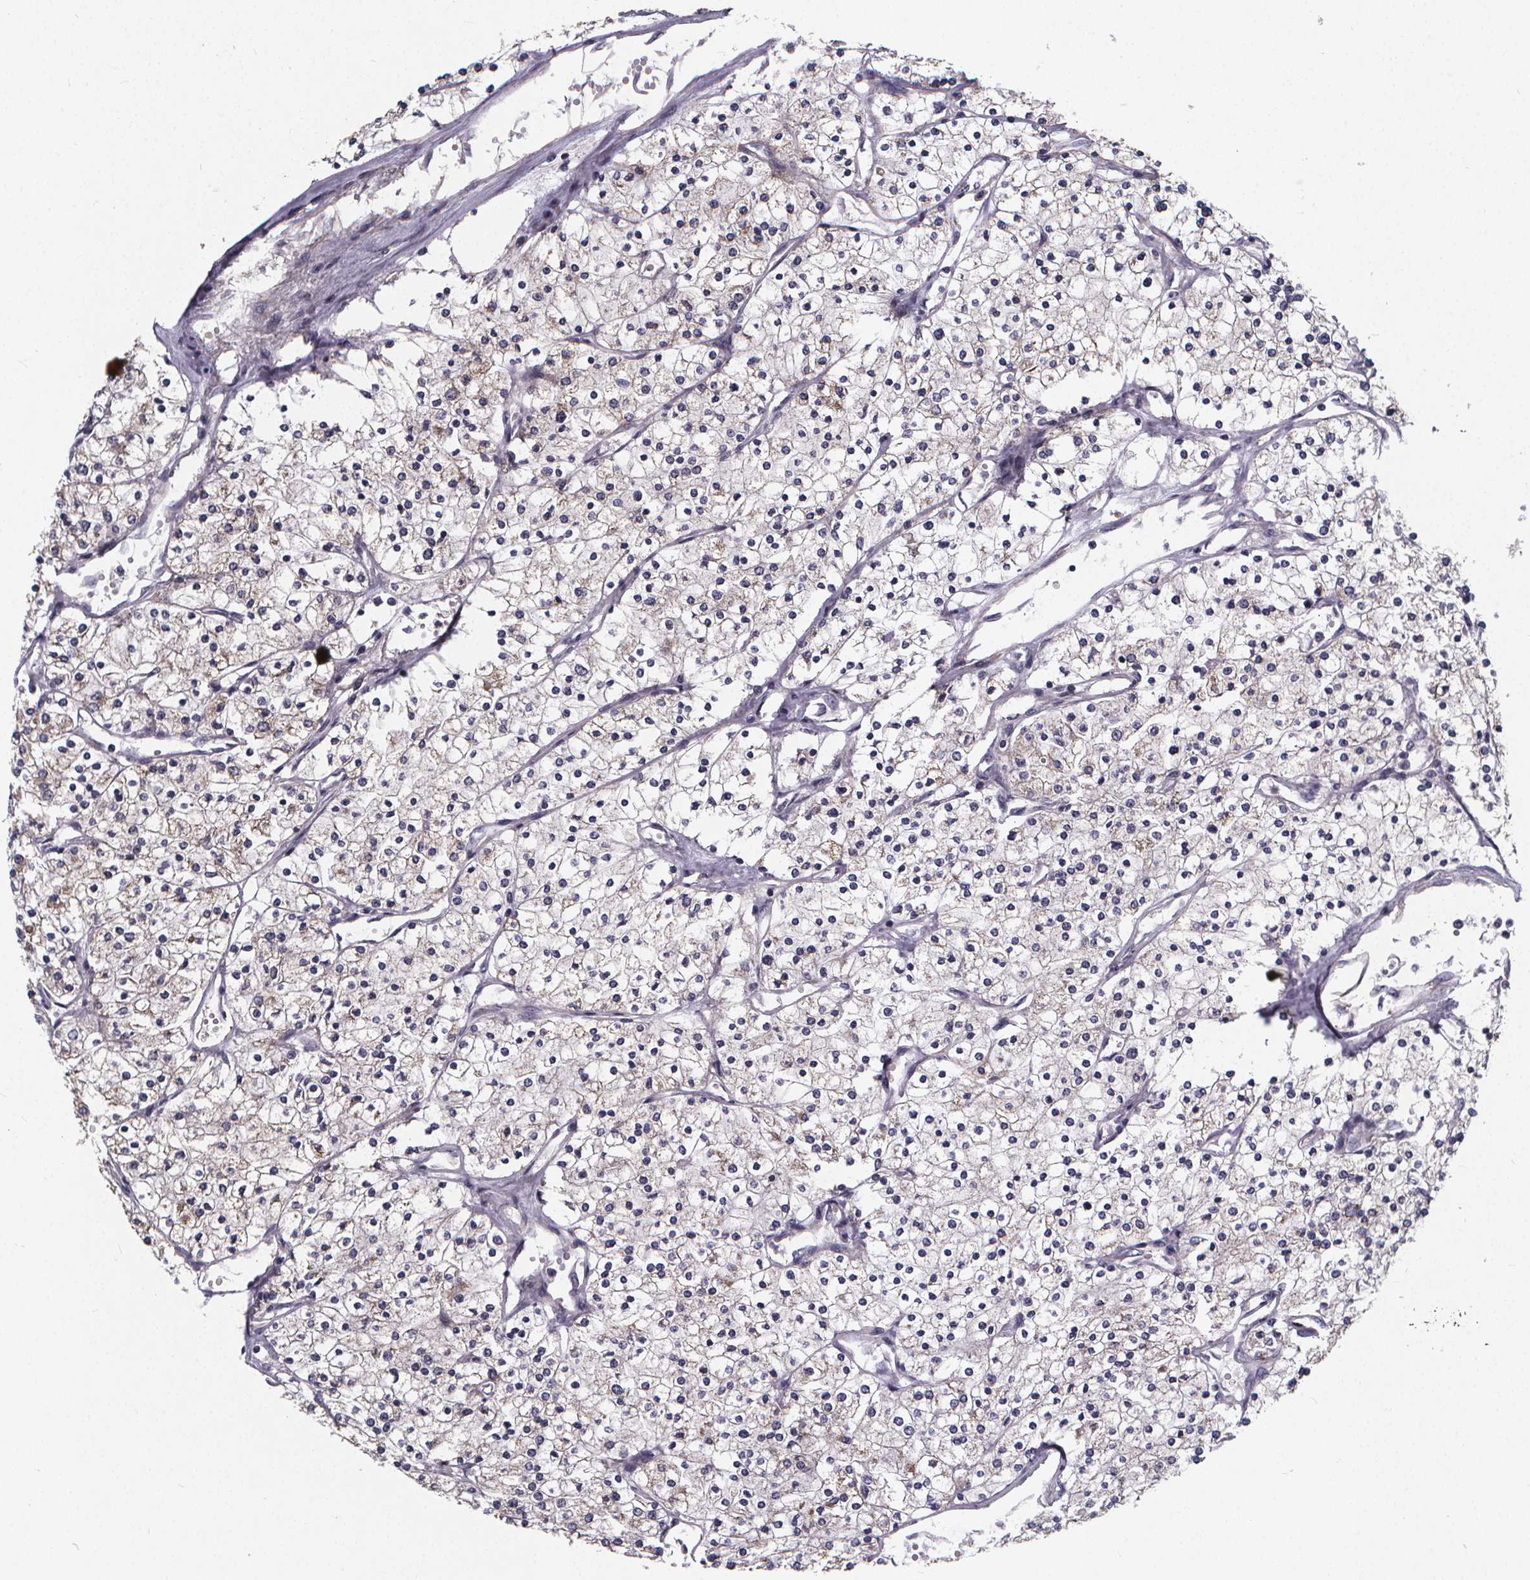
{"staining": {"intensity": "negative", "quantity": "none", "location": "none"}, "tissue": "renal cancer", "cell_type": "Tumor cells", "image_type": "cancer", "snomed": [{"axis": "morphology", "description": "Adenocarcinoma, NOS"}, {"axis": "topography", "description": "Kidney"}], "caption": "Immunohistochemistry of human renal cancer (adenocarcinoma) reveals no positivity in tumor cells. (DAB immunohistochemistry visualized using brightfield microscopy, high magnification).", "gene": "FBXW2", "patient": {"sex": "male", "age": 80}}